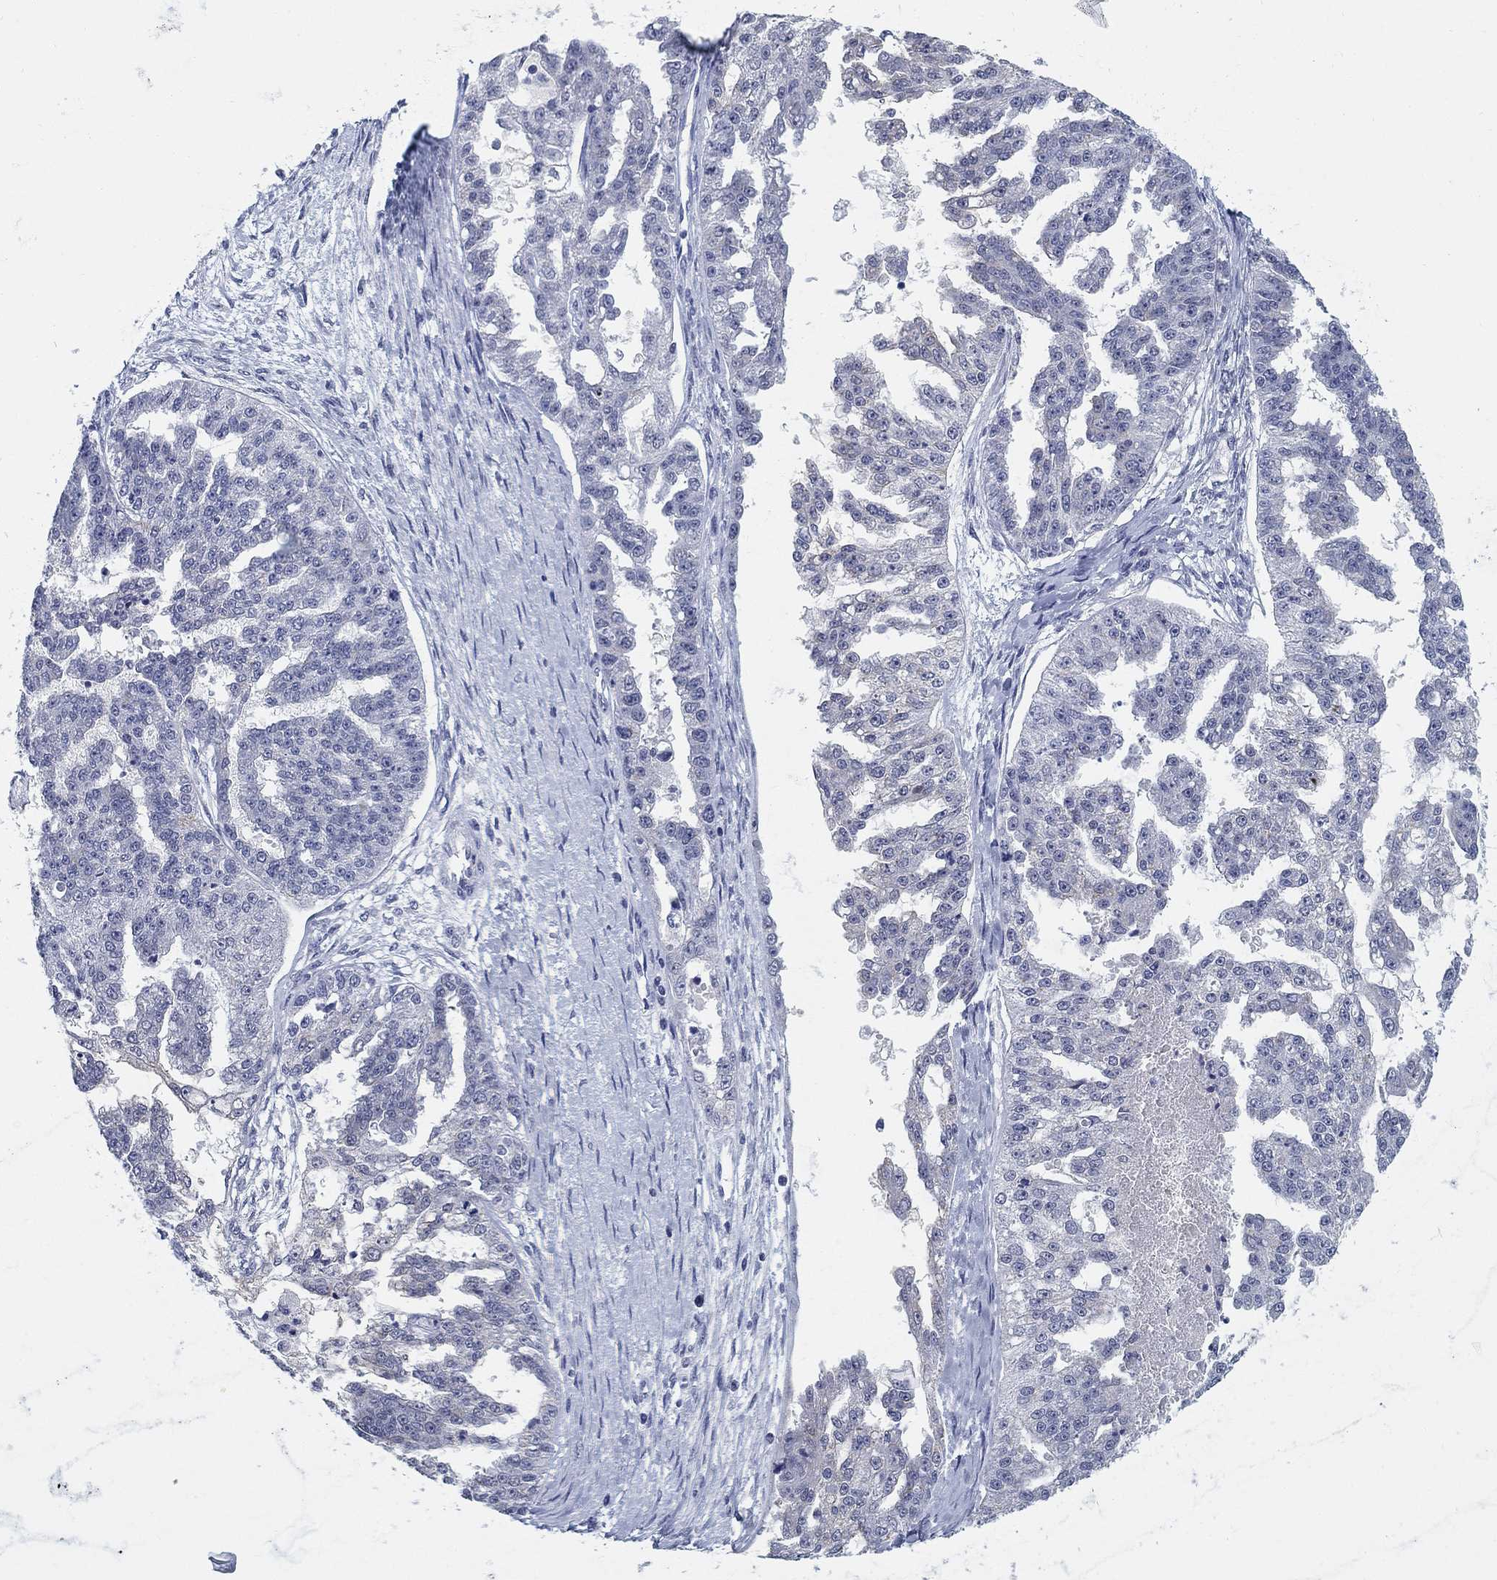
{"staining": {"intensity": "negative", "quantity": "none", "location": "none"}, "tissue": "ovarian cancer", "cell_type": "Tumor cells", "image_type": "cancer", "snomed": [{"axis": "morphology", "description": "Cystadenocarcinoma, serous, NOS"}, {"axis": "topography", "description": "Ovary"}], "caption": "Photomicrograph shows no protein positivity in tumor cells of ovarian cancer (serous cystadenocarcinoma) tissue. (Brightfield microscopy of DAB (3,3'-diaminobenzidine) IHC at high magnification).", "gene": "CLUL1", "patient": {"sex": "female", "age": 58}}